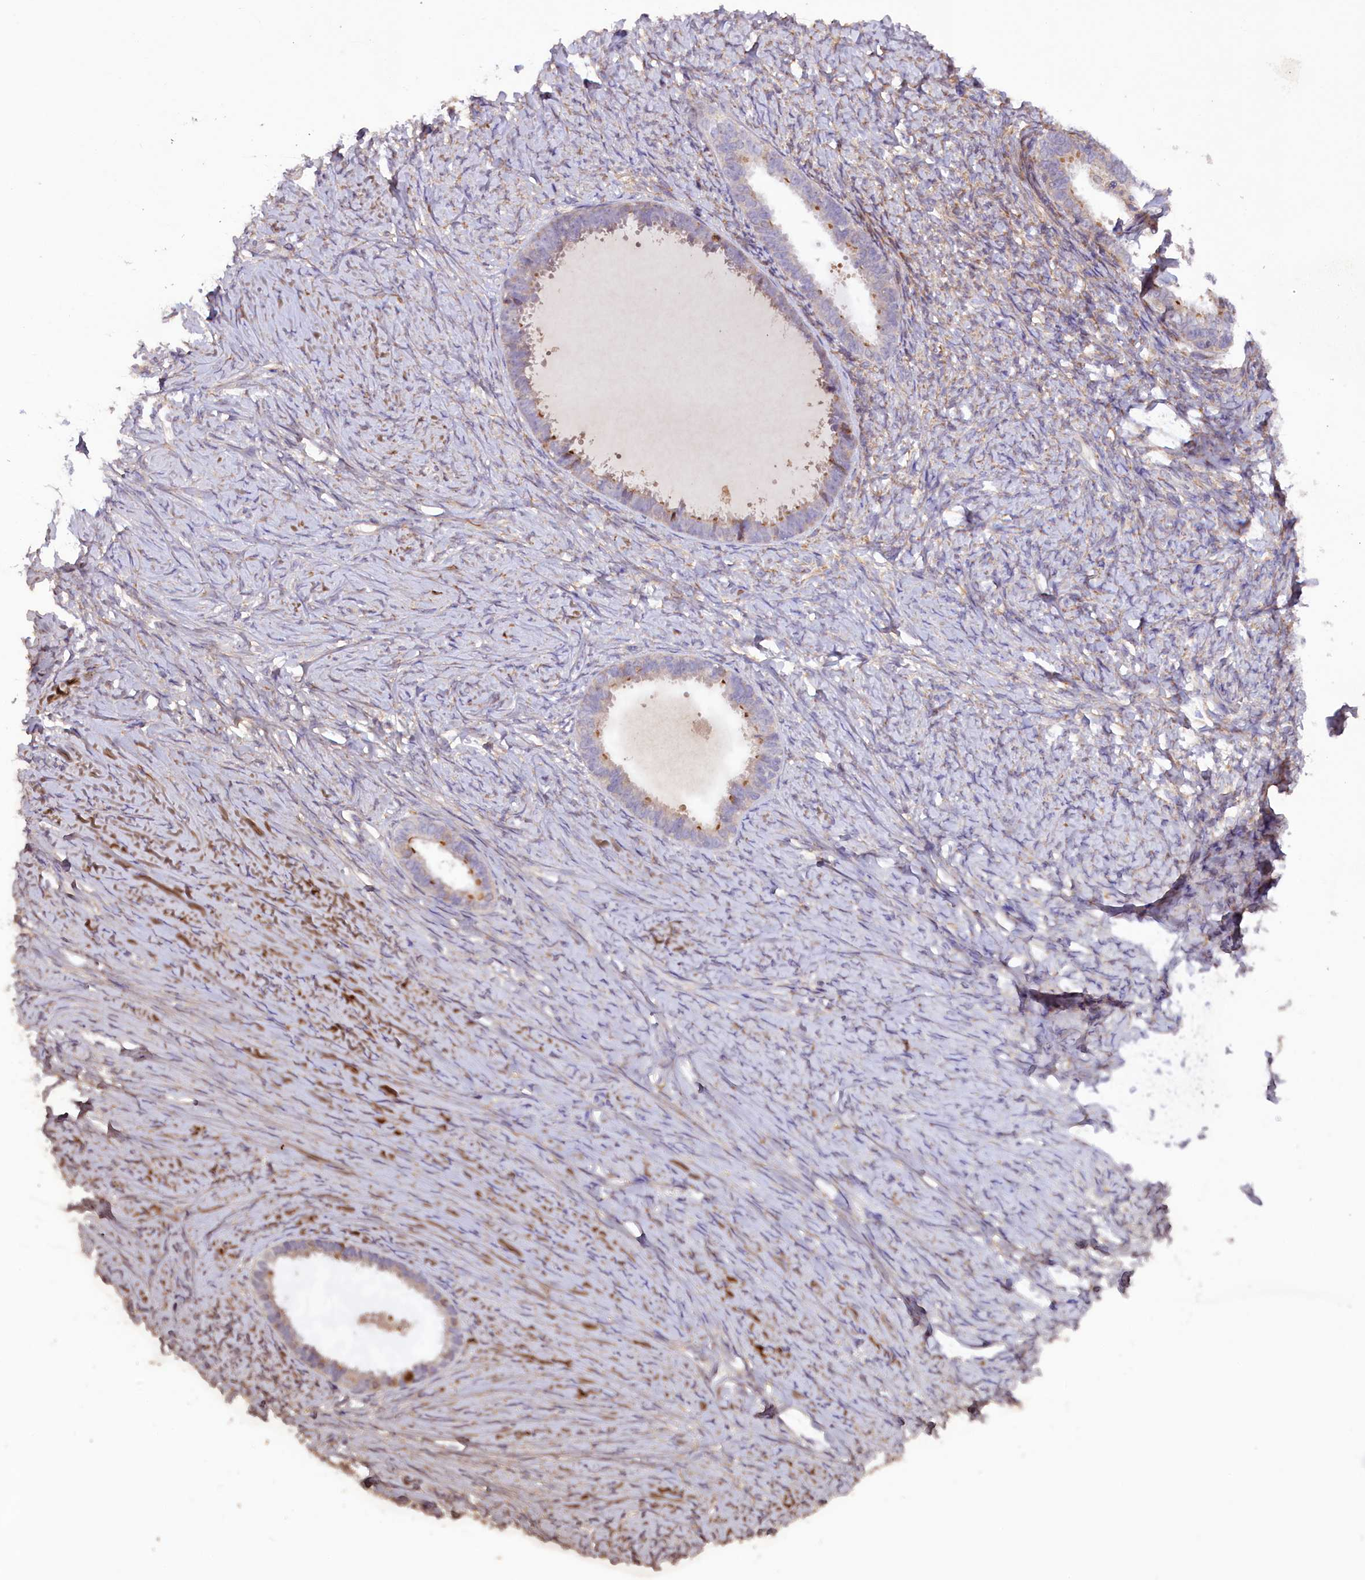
{"staining": {"intensity": "moderate", "quantity": "<25%", "location": "cytoplasmic/membranous"}, "tissue": "ovarian cancer", "cell_type": "Tumor cells", "image_type": "cancer", "snomed": [{"axis": "morphology", "description": "Cystadenocarcinoma, serous, NOS"}, {"axis": "topography", "description": "Ovary"}], "caption": "High-power microscopy captured an immunohistochemistry (IHC) image of ovarian cancer (serous cystadenocarcinoma), revealing moderate cytoplasmic/membranous positivity in approximately <25% of tumor cells.", "gene": "SSC5D", "patient": {"sex": "female", "age": 79}}